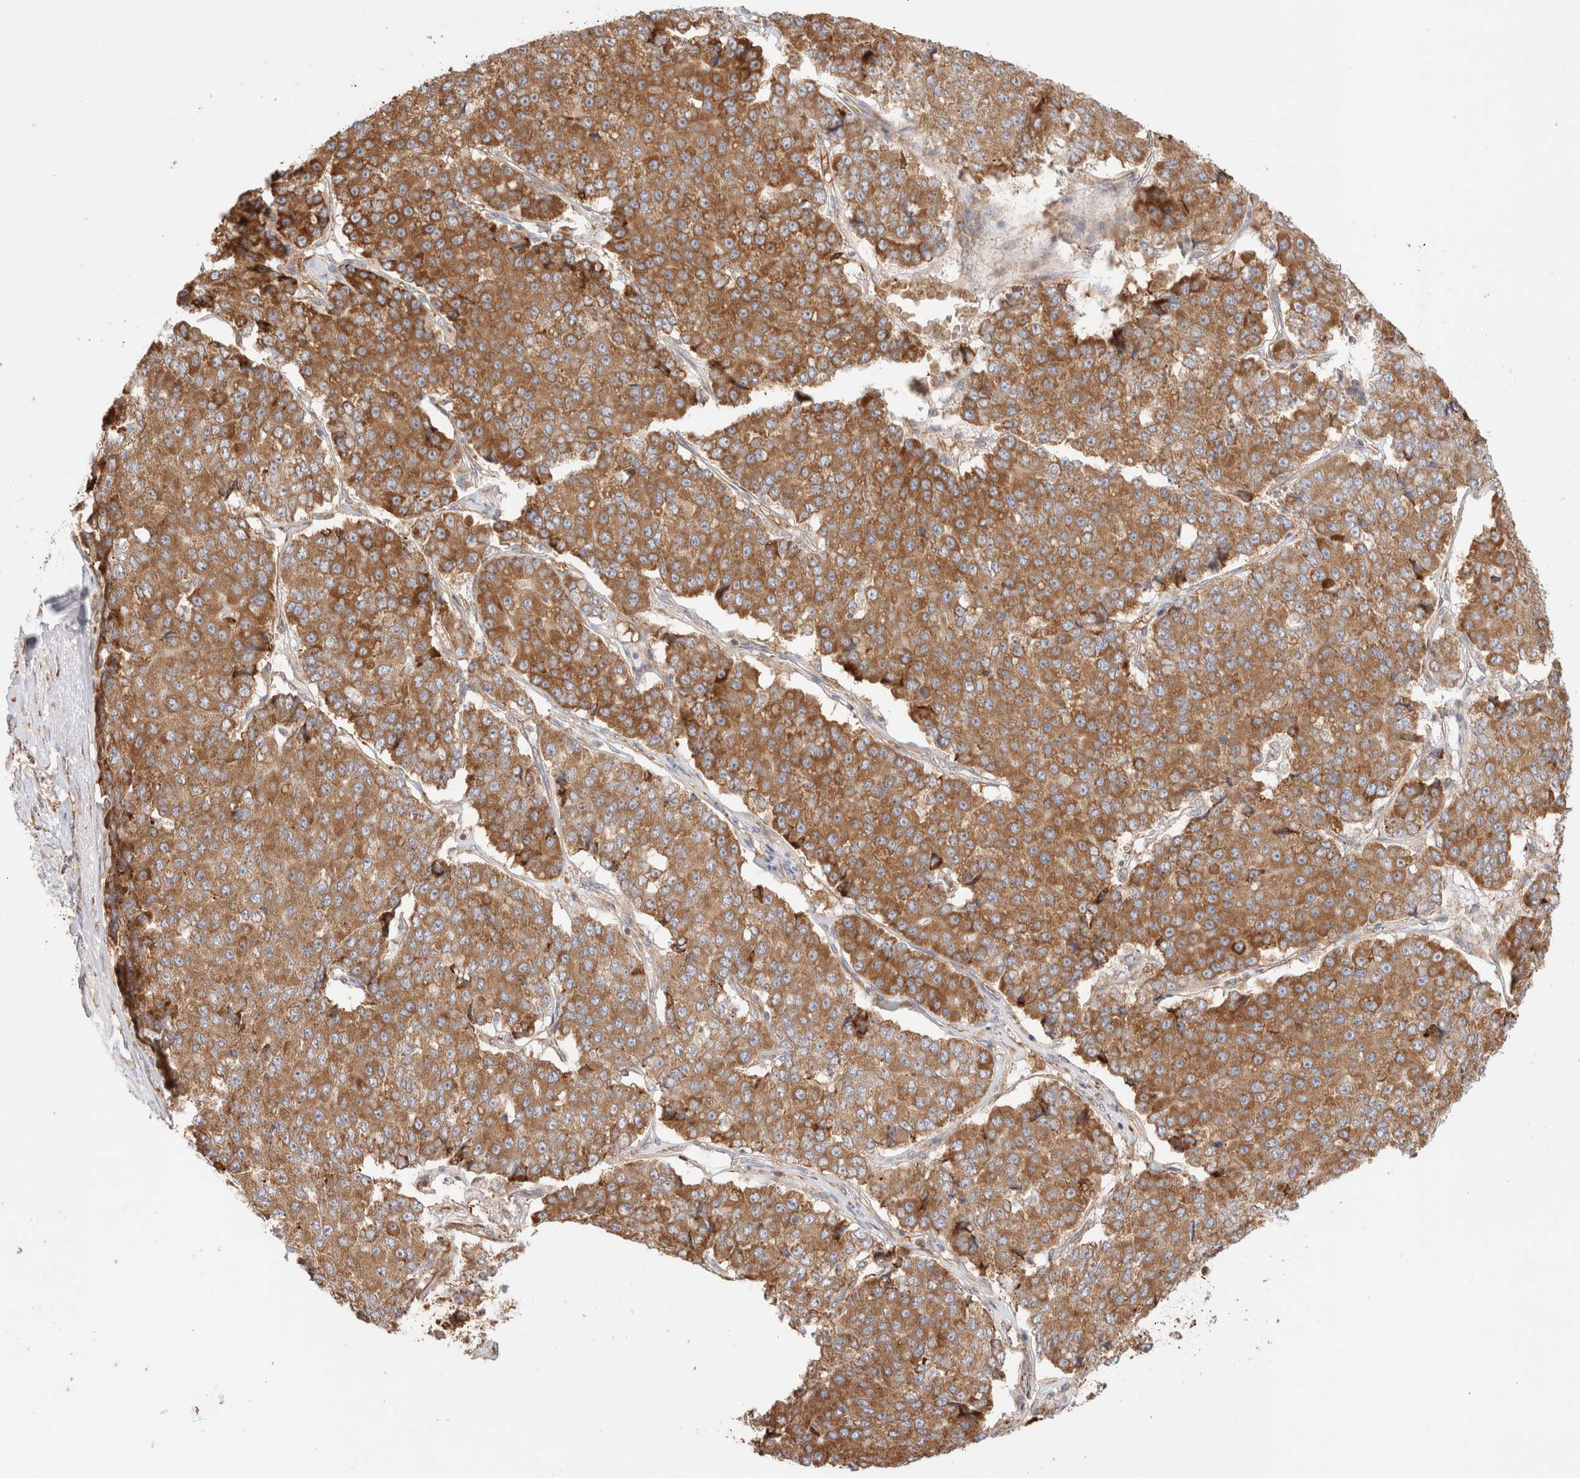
{"staining": {"intensity": "moderate", "quantity": ">75%", "location": "cytoplasmic/membranous"}, "tissue": "pancreatic cancer", "cell_type": "Tumor cells", "image_type": "cancer", "snomed": [{"axis": "morphology", "description": "Adenocarcinoma, NOS"}, {"axis": "topography", "description": "Pancreas"}], "caption": "Immunohistochemistry (IHC) (DAB (3,3'-diaminobenzidine)) staining of pancreatic cancer (adenocarcinoma) exhibits moderate cytoplasmic/membranous protein staining in about >75% of tumor cells.", "gene": "UTS2B", "patient": {"sex": "male", "age": 50}}